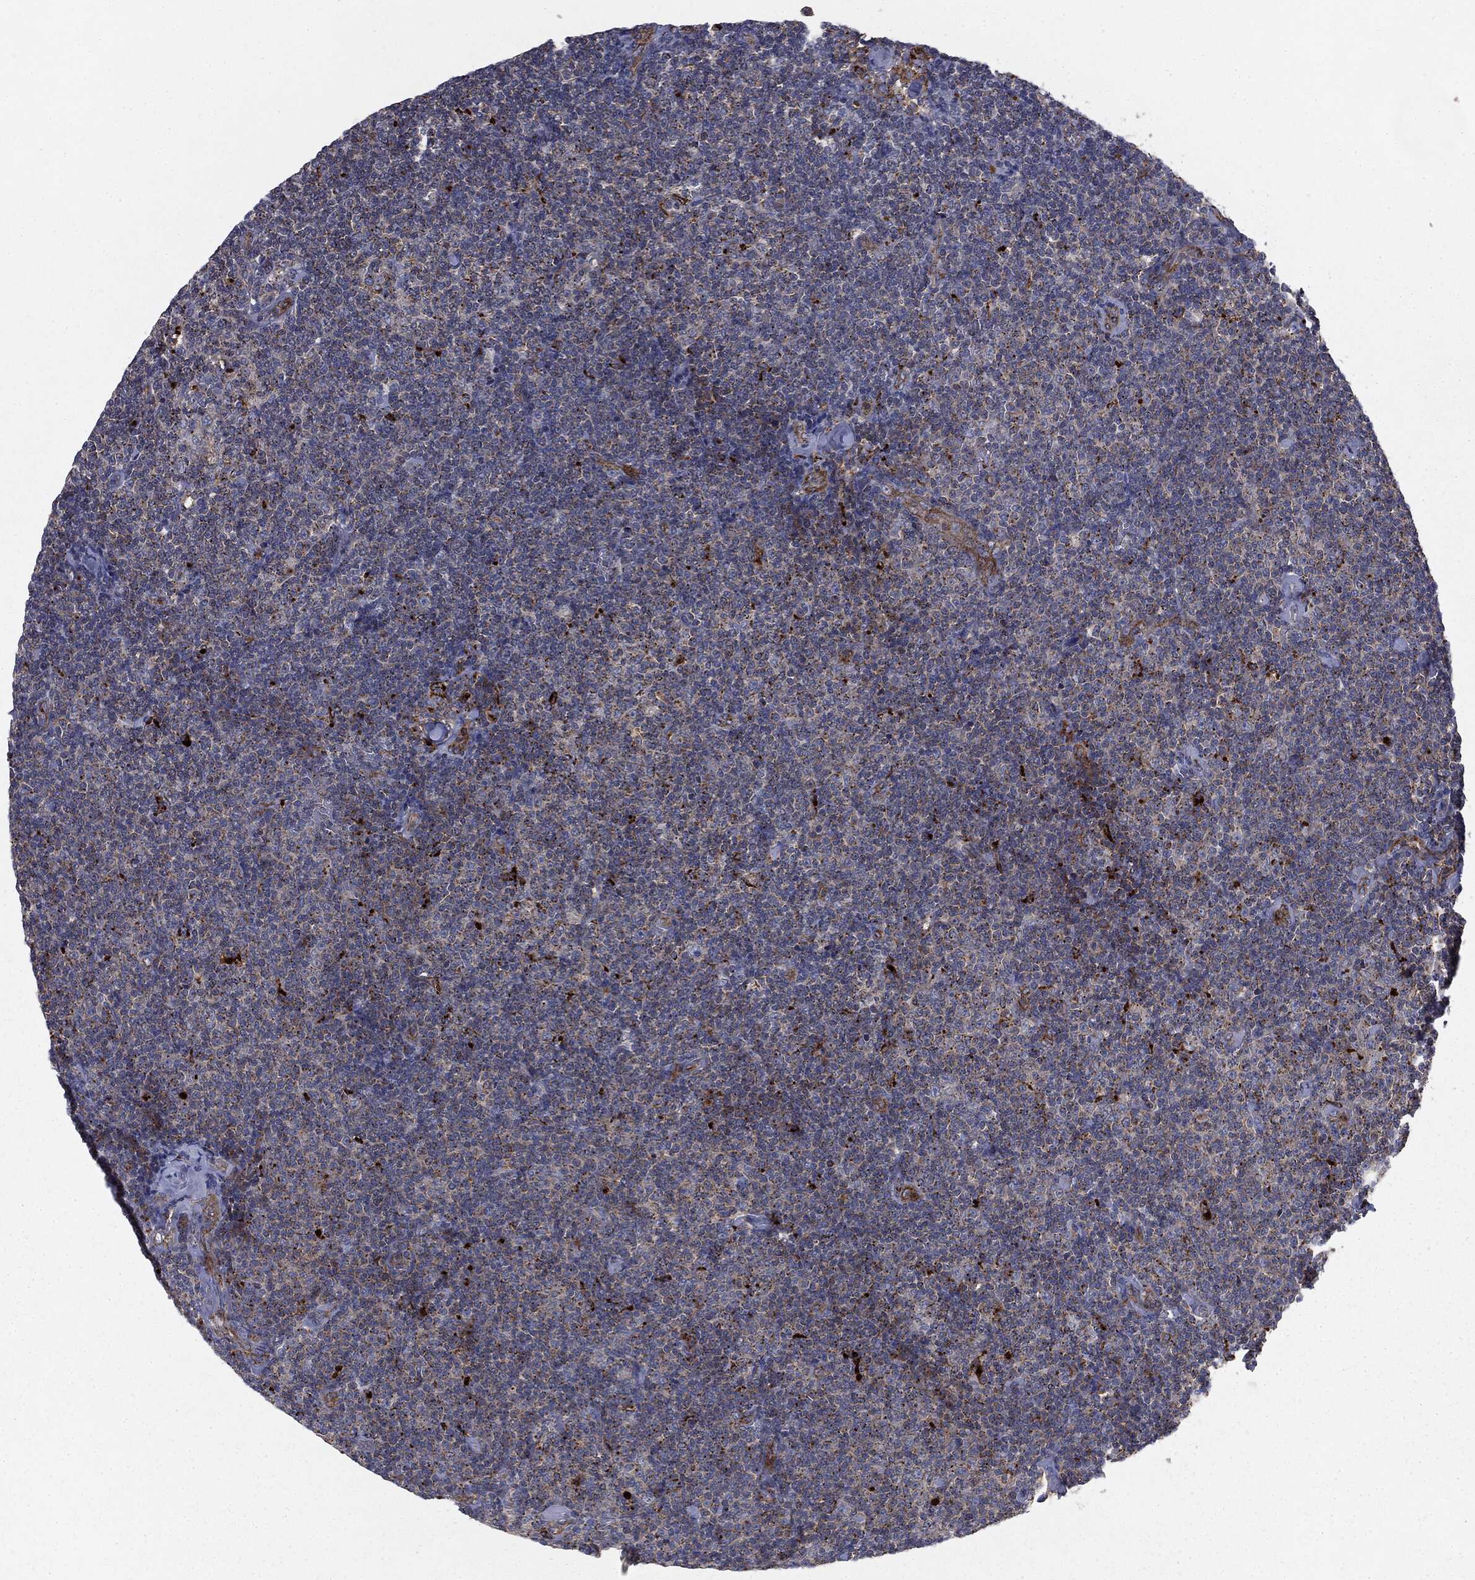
{"staining": {"intensity": "moderate", "quantity": "<25%", "location": "cytoplasmic/membranous"}, "tissue": "lymphoma", "cell_type": "Tumor cells", "image_type": "cancer", "snomed": [{"axis": "morphology", "description": "Malignant lymphoma, non-Hodgkin's type, Low grade"}, {"axis": "topography", "description": "Lymph node"}], "caption": "Immunohistochemistry staining of low-grade malignant lymphoma, non-Hodgkin's type, which exhibits low levels of moderate cytoplasmic/membranous expression in about <25% of tumor cells indicating moderate cytoplasmic/membranous protein staining. The staining was performed using DAB (brown) for protein detection and nuclei were counterstained in hematoxylin (blue).", "gene": "CTSA", "patient": {"sex": "male", "age": 81}}